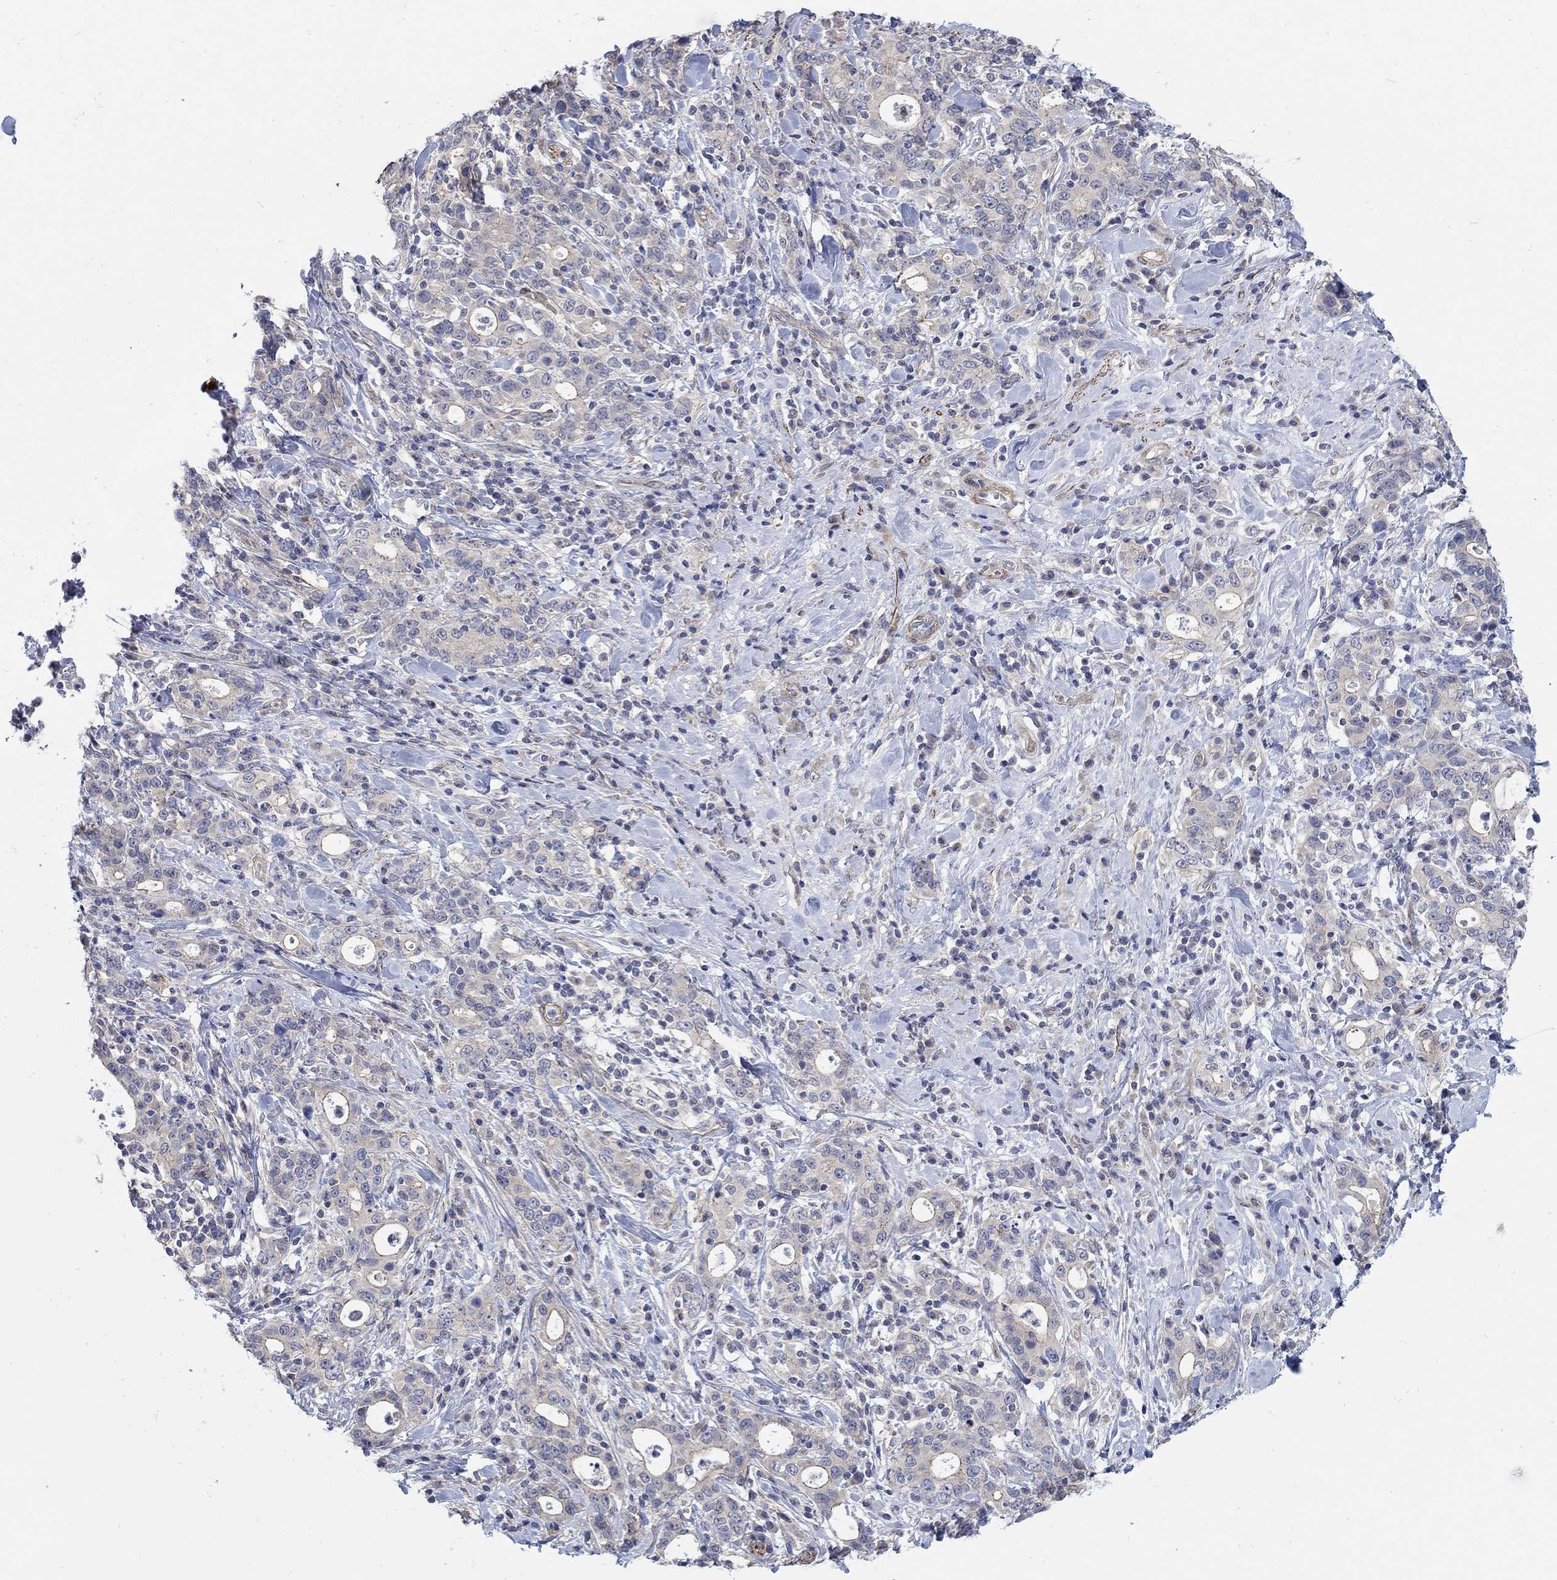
{"staining": {"intensity": "weak", "quantity": "25%-75%", "location": "cytoplasmic/membranous"}, "tissue": "stomach cancer", "cell_type": "Tumor cells", "image_type": "cancer", "snomed": [{"axis": "morphology", "description": "Adenocarcinoma, NOS"}, {"axis": "topography", "description": "Stomach"}], "caption": "A photomicrograph showing weak cytoplasmic/membranous positivity in about 25%-75% of tumor cells in adenocarcinoma (stomach), as visualized by brown immunohistochemical staining.", "gene": "SCN7A", "patient": {"sex": "male", "age": 79}}